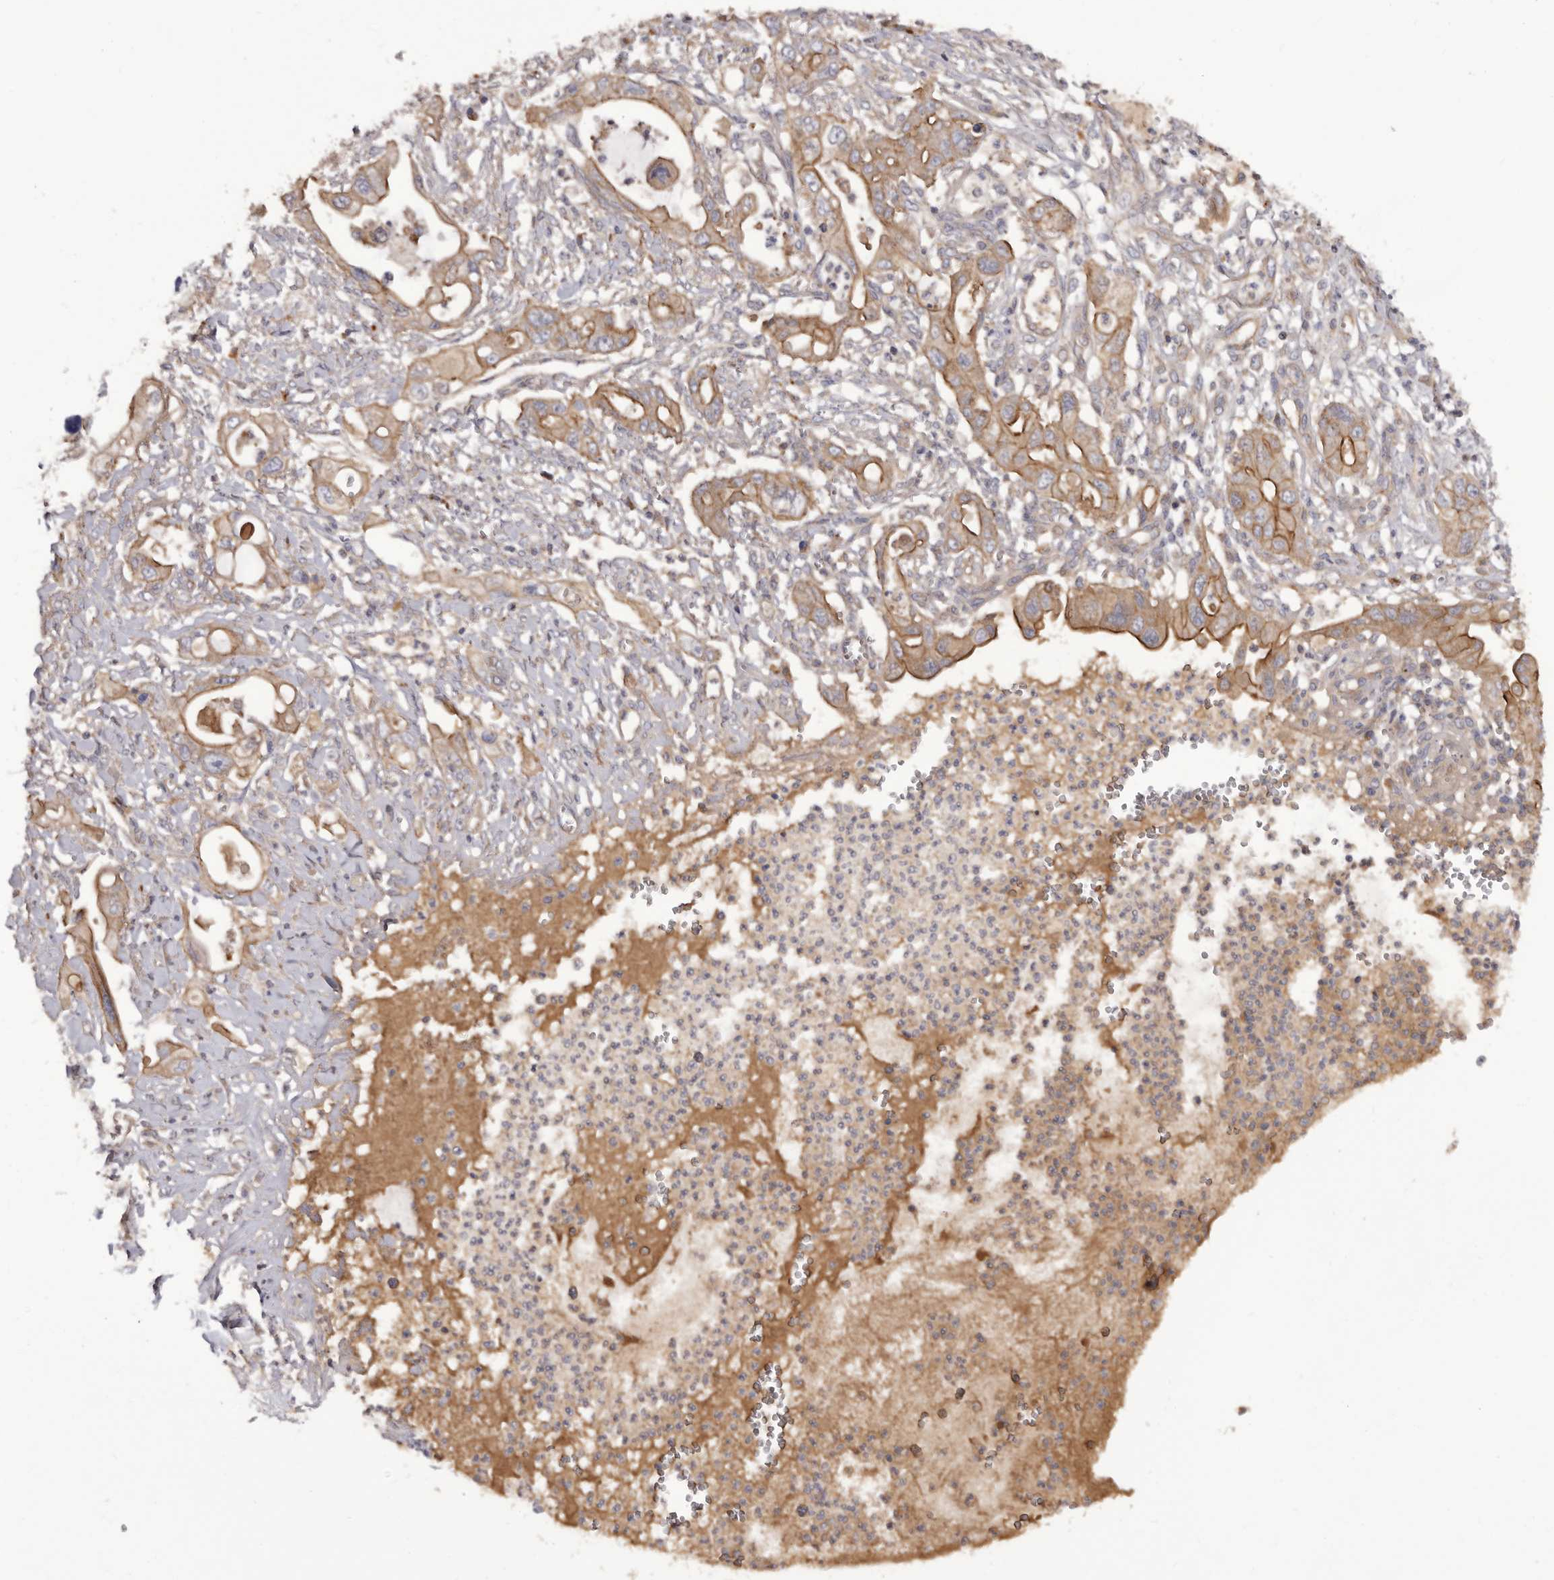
{"staining": {"intensity": "moderate", "quantity": ">75%", "location": "cytoplasmic/membranous"}, "tissue": "pancreatic cancer", "cell_type": "Tumor cells", "image_type": "cancer", "snomed": [{"axis": "morphology", "description": "Adenocarcinoma, NOS"}, {"axis": "topography", "description": "Pancreas"}], "caption": "Tumor cells display moderate cytoplasmic/membranous expression in approximately >75% of cells in pancreatic cancer.", "gene": "INKA2", "patient": {"sex": "male", "age": 68}}